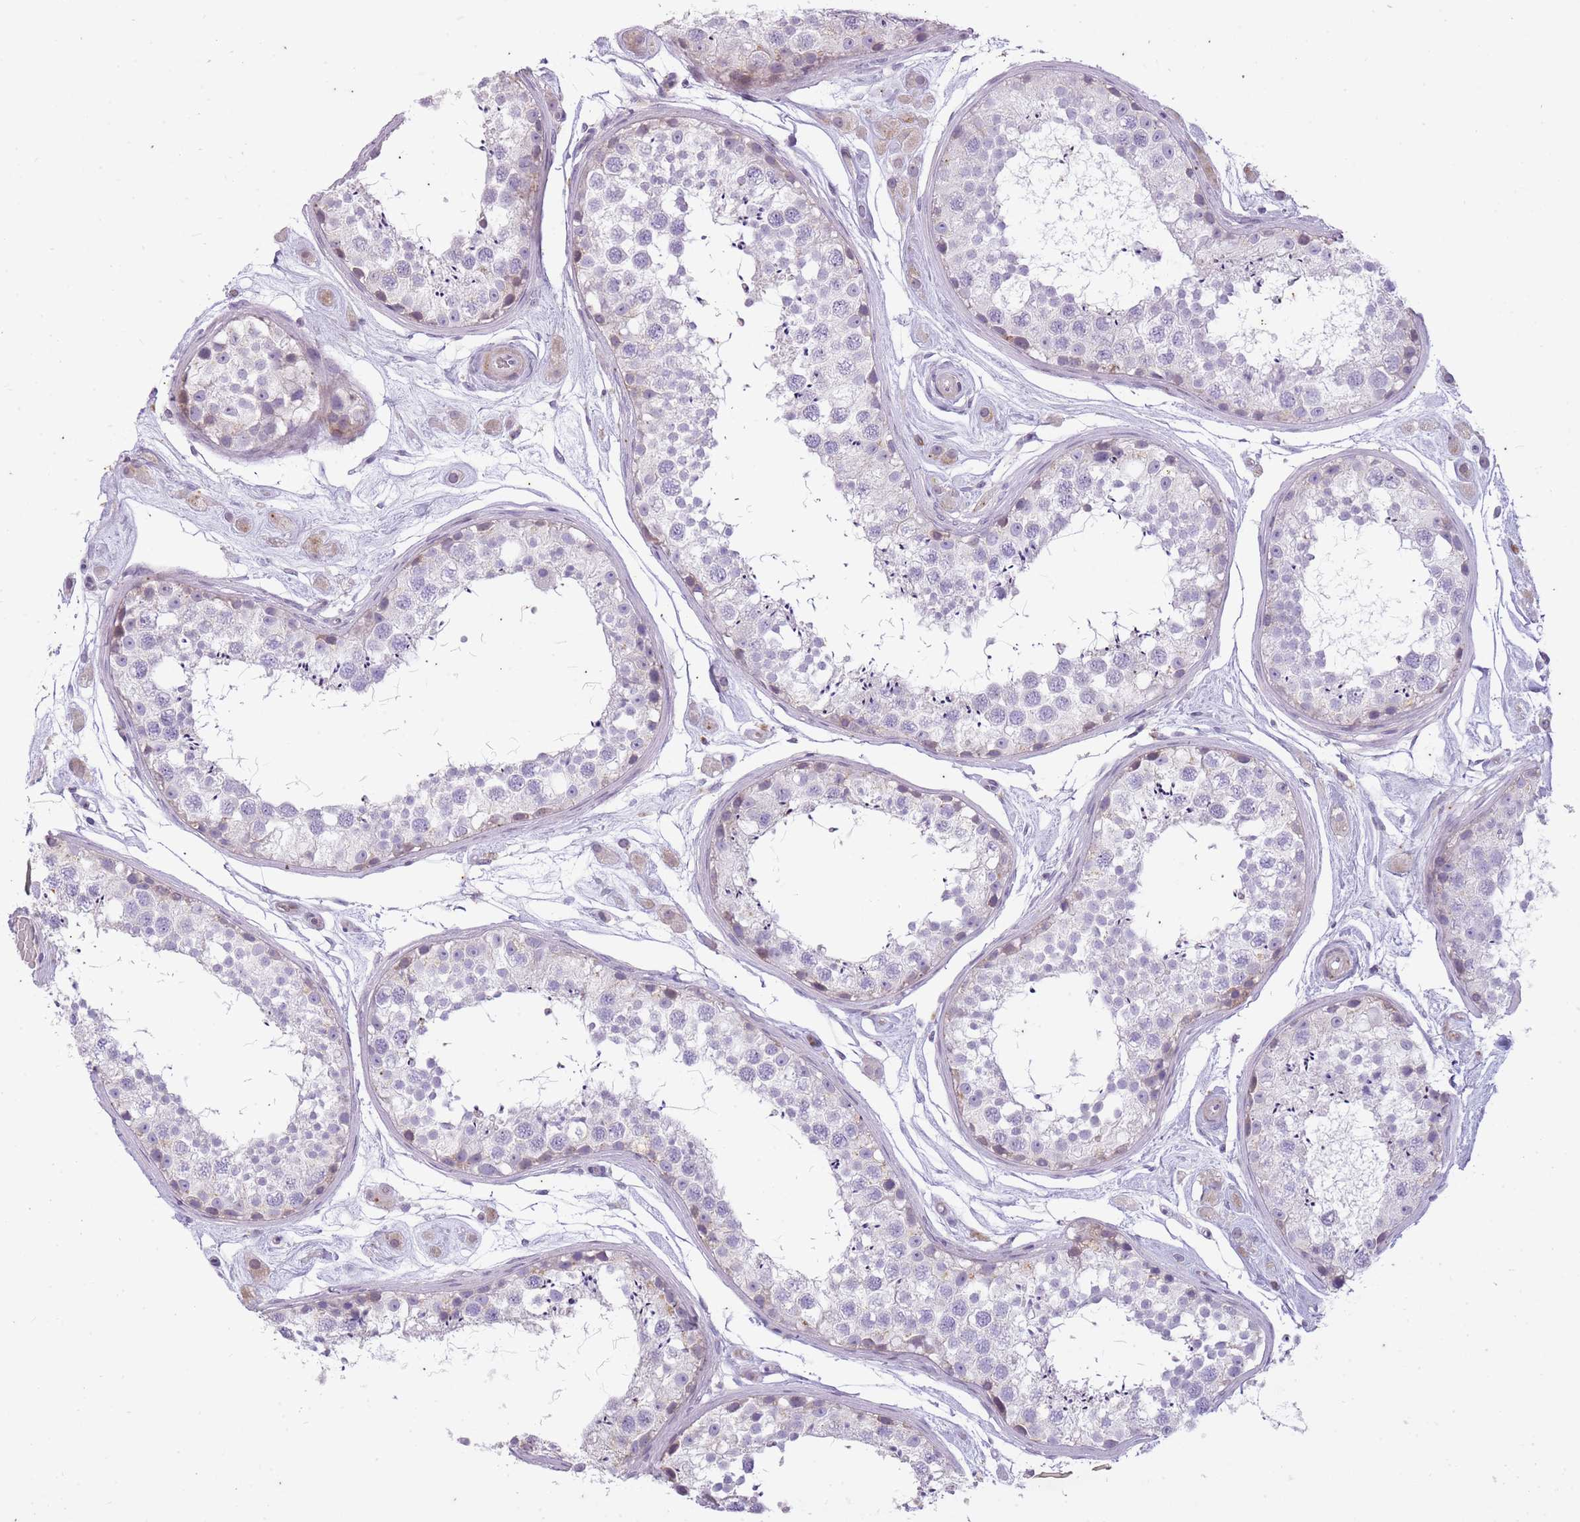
{"staining": {"intensity": "weak", "quantity": "<25%", "location": "nuclear"}, "tissue": "testis", "cell_type": "Cells in seminiferous ducts", "image_type": "normal", "snomed": [{"axis": "morphology", "description": "Normal tissue, NOS"}, {"axis": "topography", "description": "Testis"}], "caption": "IHC micrograph of benign testis: testis stained with DAB displays no significant protein staining in cells in seminiferous ducts.", "gene": "CNTNAP3B", "patient": {"sex": "male", "age": 25}}